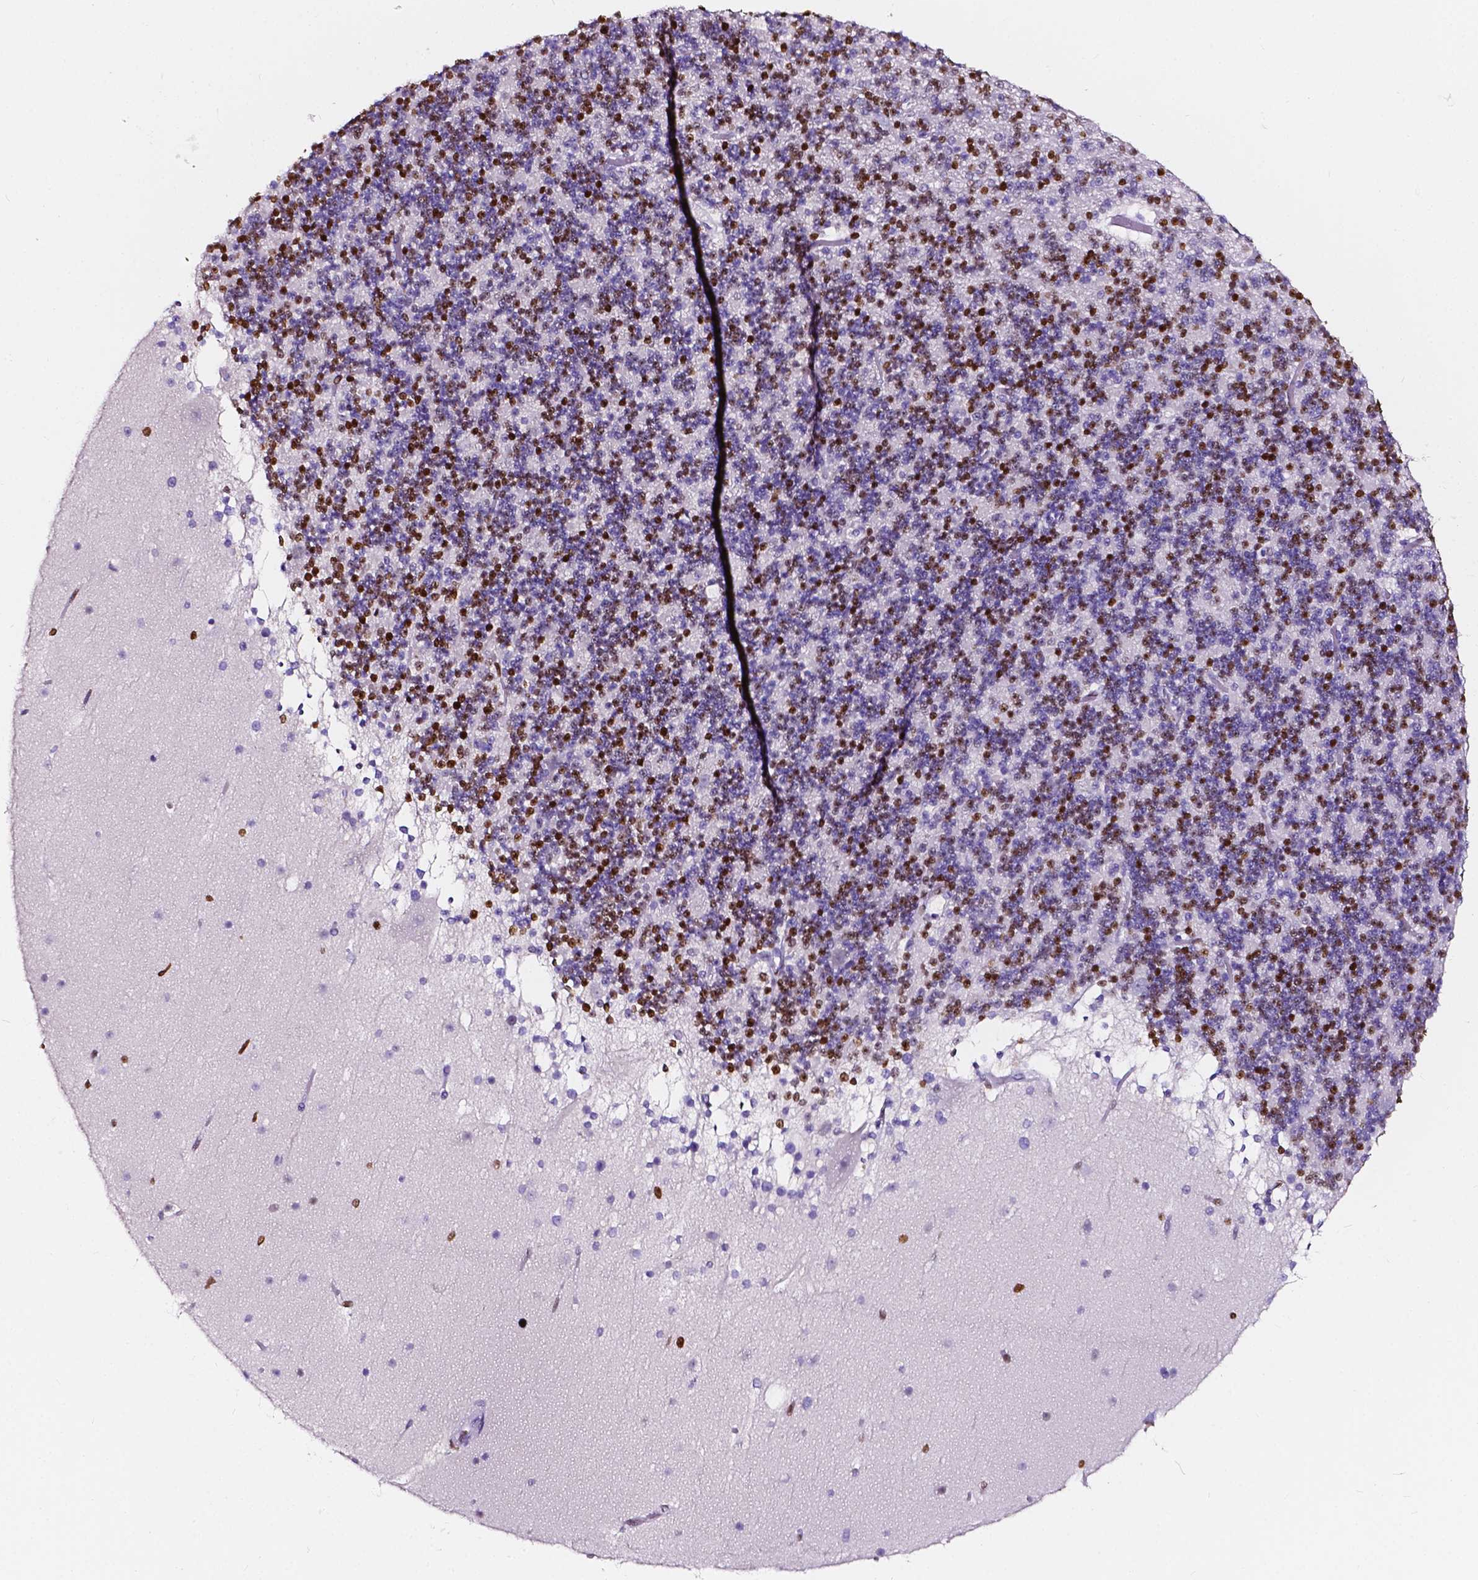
{"staining": {"intensity": "strong", "quantity": ">75%", "location": "nuclear"}, "tissue": "cerebellum", "cell_type": "Cells in granular layer", "image_type": "normal", "snomed": [{"axis": "morphology", "description": "Normal tissue, NOS"}, {"axis": "topography", "description": "Cerebellum"}], "caption": "The immunohistochemical stain labels strong nuclear staining in cells in granular layer of benign cerebellum. The staining was performed using DAB (3,3'-diaminobenzidine), with brown indicating positive protein expression. Nuclei are stained blue with hematoxylin.", "gene": "CBY3", "patient": {"sex": "female", "age": 19}}